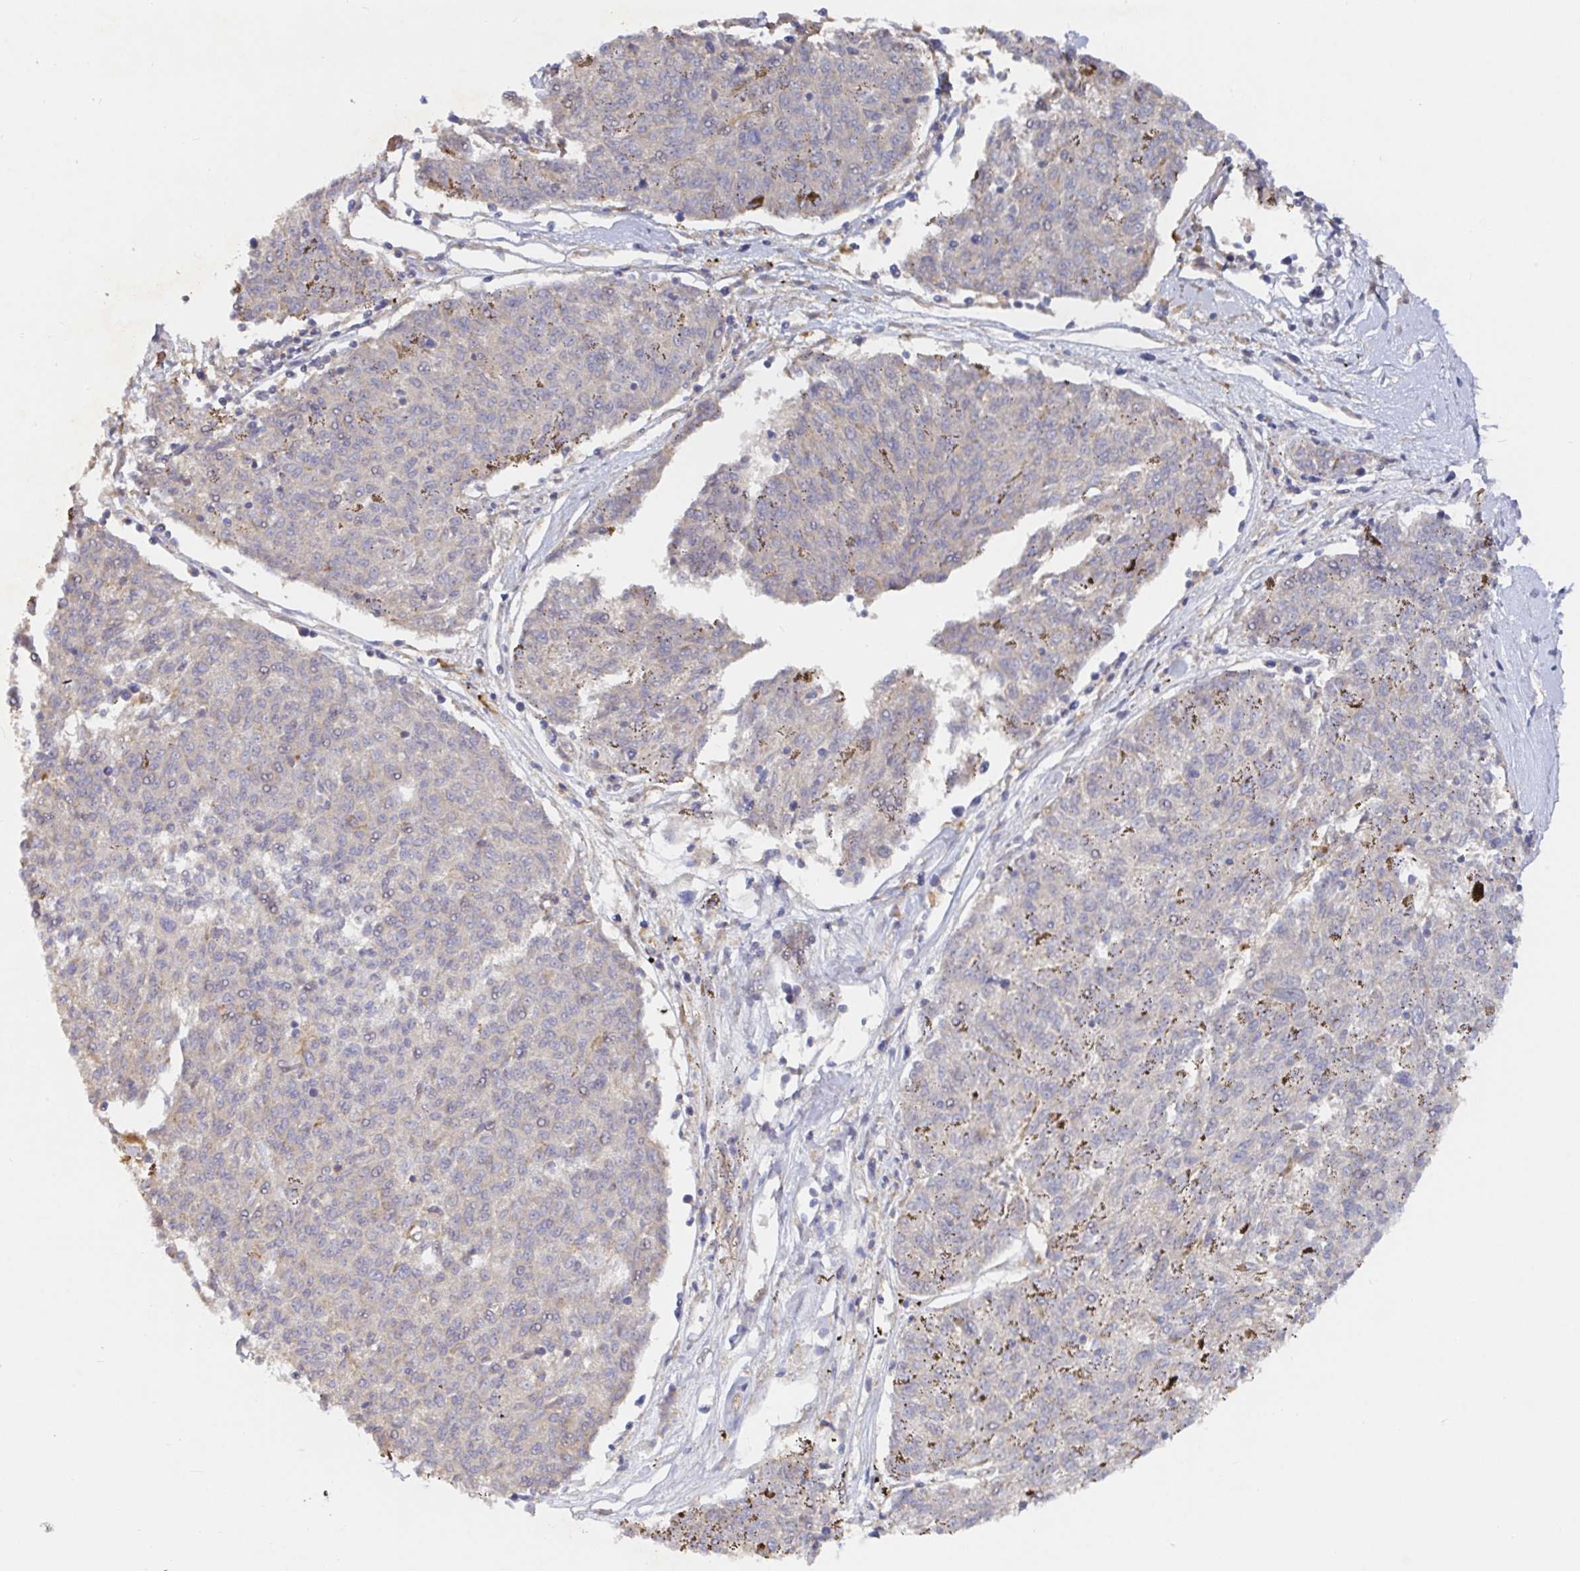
{"staining": {"intensity": "weak", "quantity": "25%-75%", "location": "cytoplasmic/membranous"}, "tissue": "melanoma", "cell_type": "Tumor cells", "image_type": "cancer", "snomed": [{"axis": "morphology", "description": "Malignant melanoma, NOS"}, {"axis": "topography", "description": "Skin"}], "caption": "IHC (DAB) staining of malignant melanoma displays weak cytoplasmic/membranous protein expression in about 25%-75% of tumor cells. The protein of interest is stained brown, and the nuclei are stained in blue (DAB IHC with brightfield microscopy, high magnification).", "gene": "IRAK2", "patient": {"sex": "female", "age": 72}}